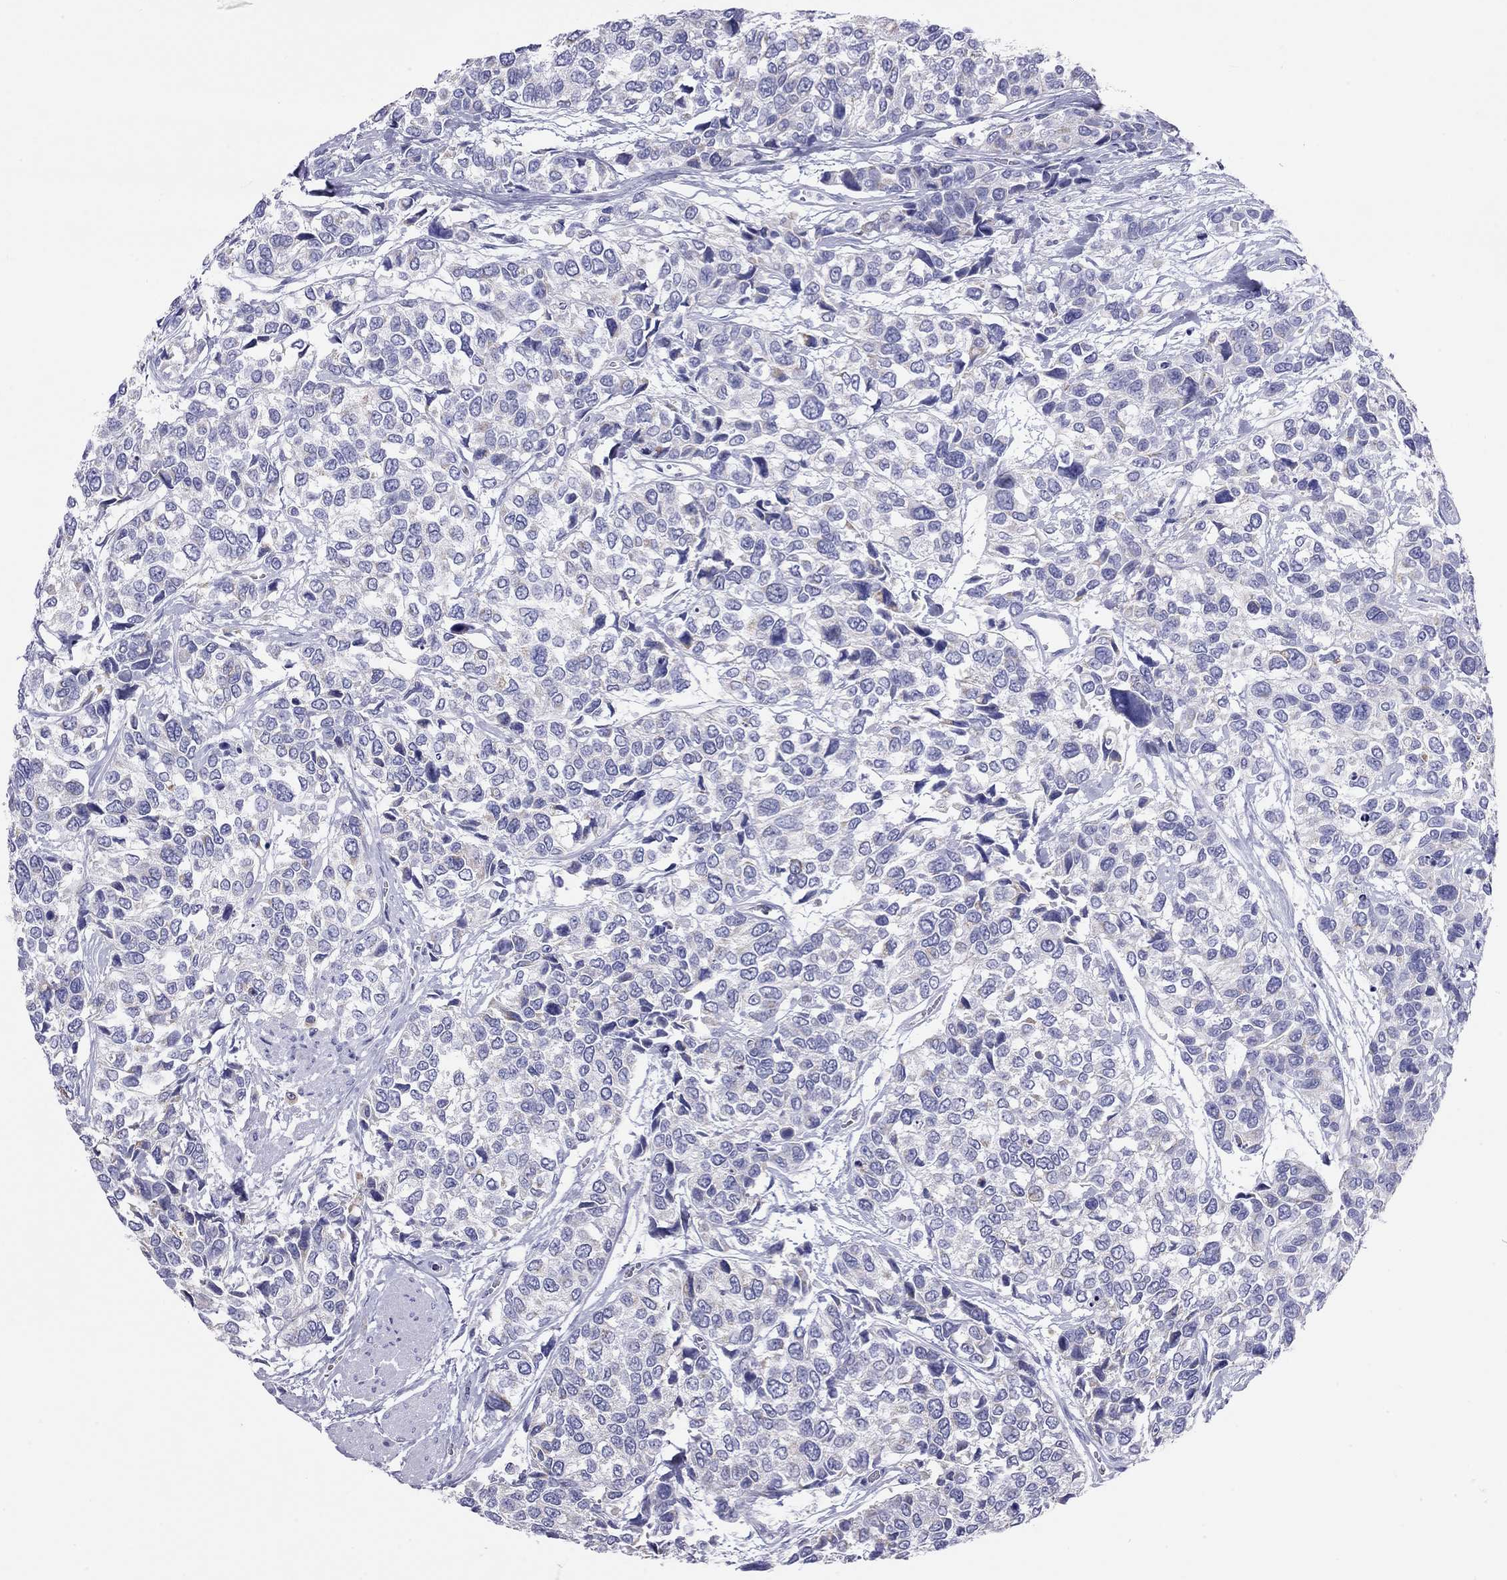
{"staining": {"intensity": "negative", "quantity": "none", "location": "none"}, "tissue": "urothelial cancer", "cell_type": "Tumor cells", "image_type": "cancer", "snomed": [{"axis": "morphology", "description": "Urothelial carcinoma, High grade"}, {"axis": "topography", "description": "Urinary bladder"}], "caption": "Immunohistochemical staining of human urothelial cancer displays no significant staining in tumor cells.", "gene": "DPY19L2", "patient": {"sex": "male", "age": 77}}